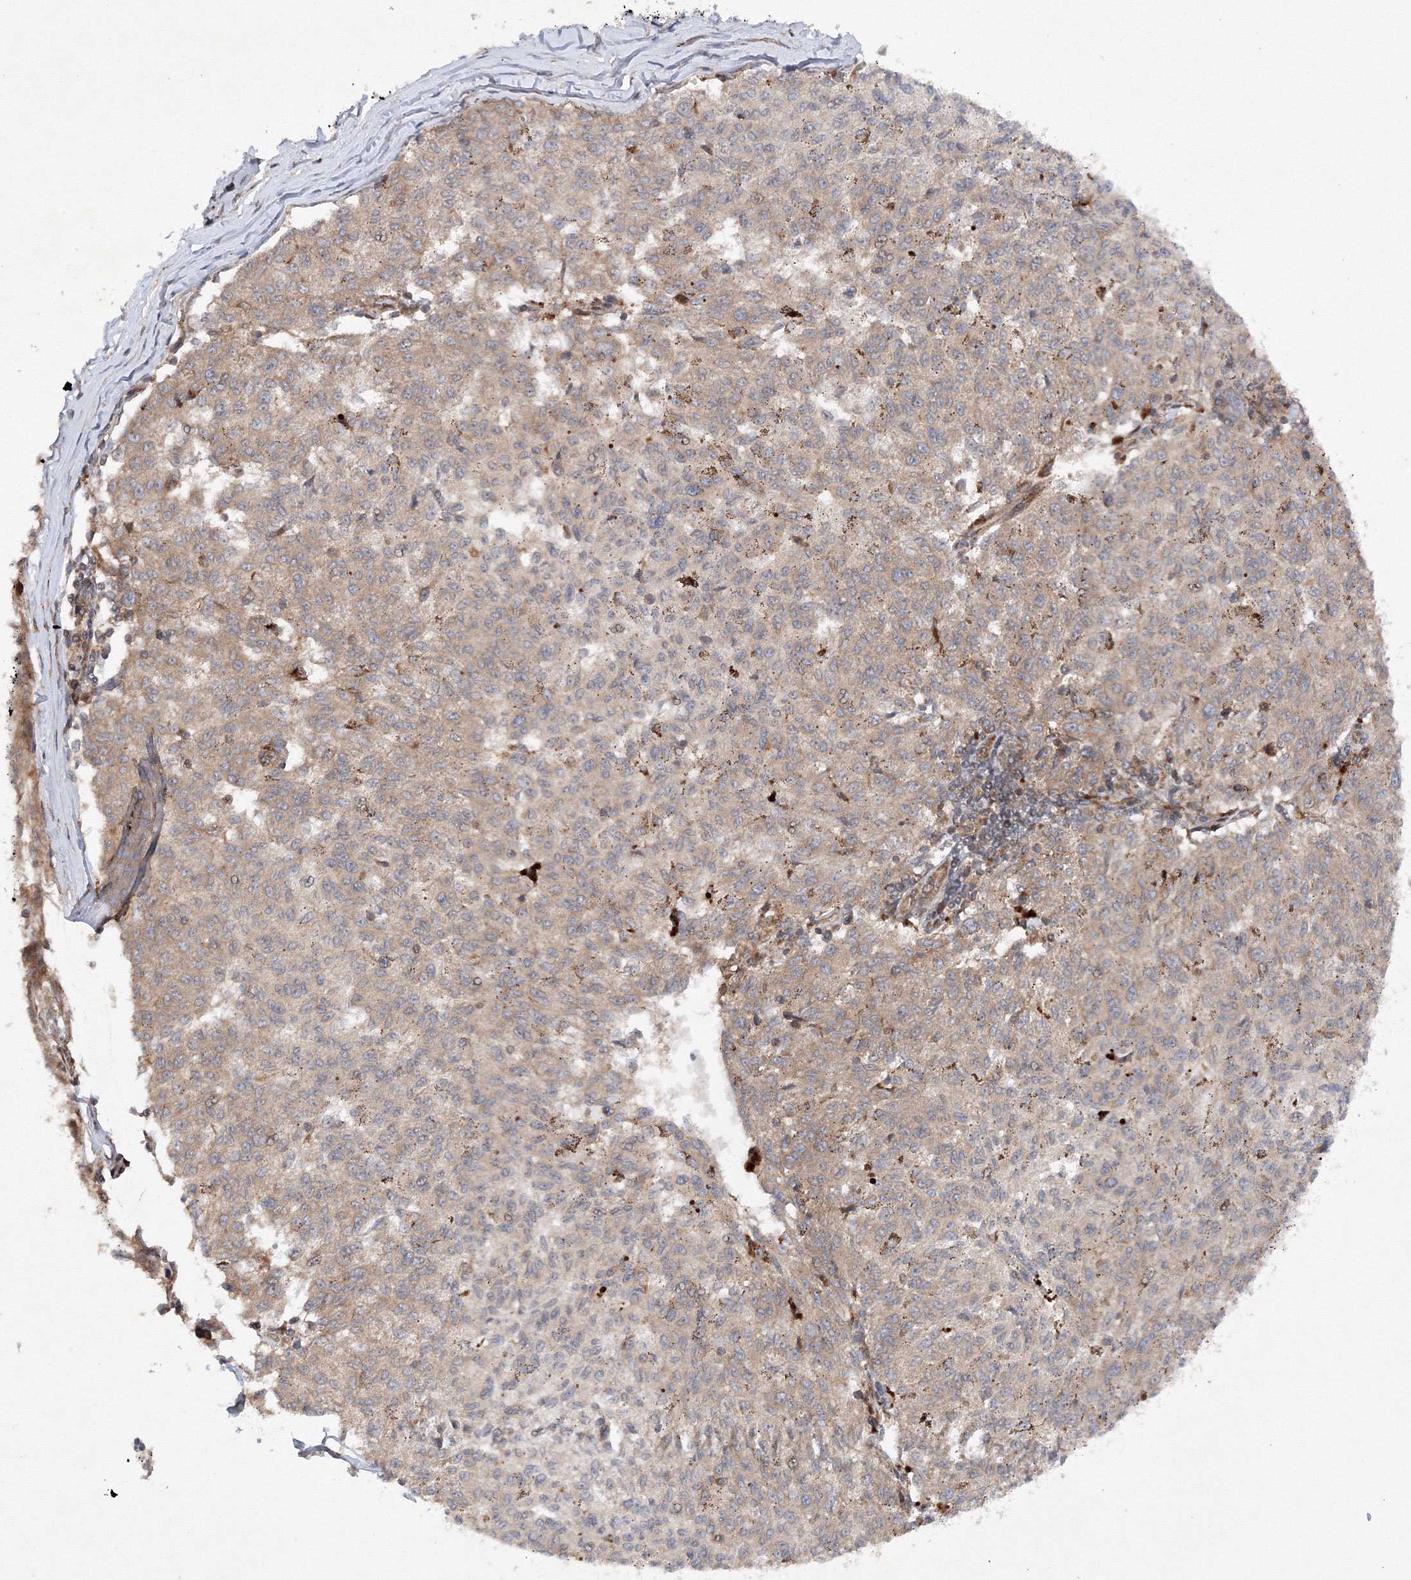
{"staining": {"intensity": "weak", "quantity": "<25%", "location": "cytoplasmic/membranous"}, "tissue": "melanoma", "cell_type": "Tumor cells", "image_type": "cancer", "snomed": [{"axis": "morphology", "description": "Malignant melanoma, NOS"}, {"axis": "topography", "description": "Skin"}], "caption": "The photomicrograph displays no staining of tumor cells in malignant melanoma.", "gene": "DCTD", "patient": {"sex": "female", "age": 72}}